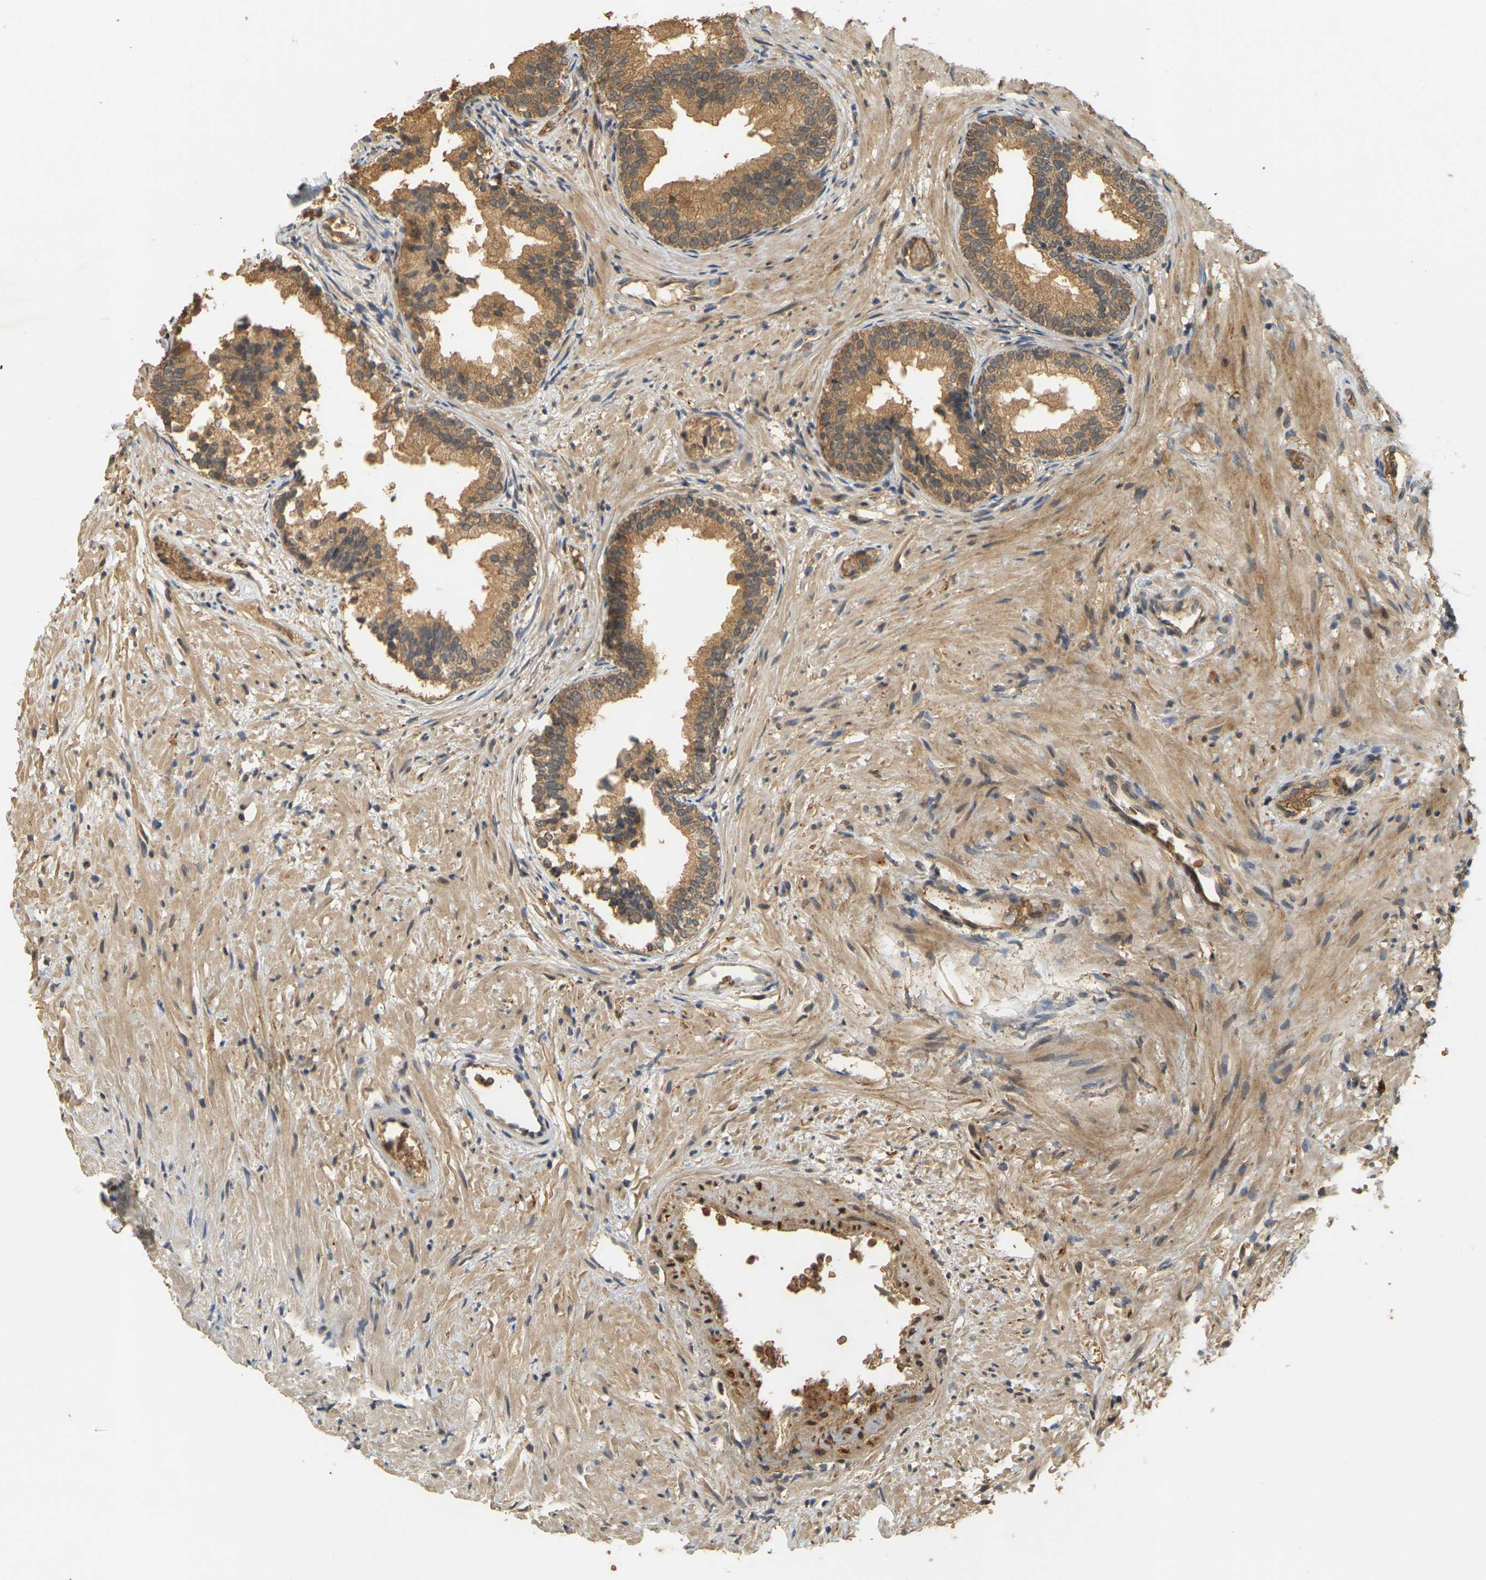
{"staining": {"intensity": "moderate", "quantity": ">75%", "location": "cytoplasmic/membranous"}, "tissue": "prostate", "cell_type": "Glandular cells", "image_type": "normal", "snomed": [{"axis": "morphology", "description": "Normal tissue, NOS"}, {"axis": "topography", "description": "Prostate"}], "caption": "Moderate cytoplasmic/membranous expression for a protein is seen in approximately >75% of glandular cells of benign prostate using IHC.", "gene": "MEGF9", "patient": {"sex": "male", "age": 76}}